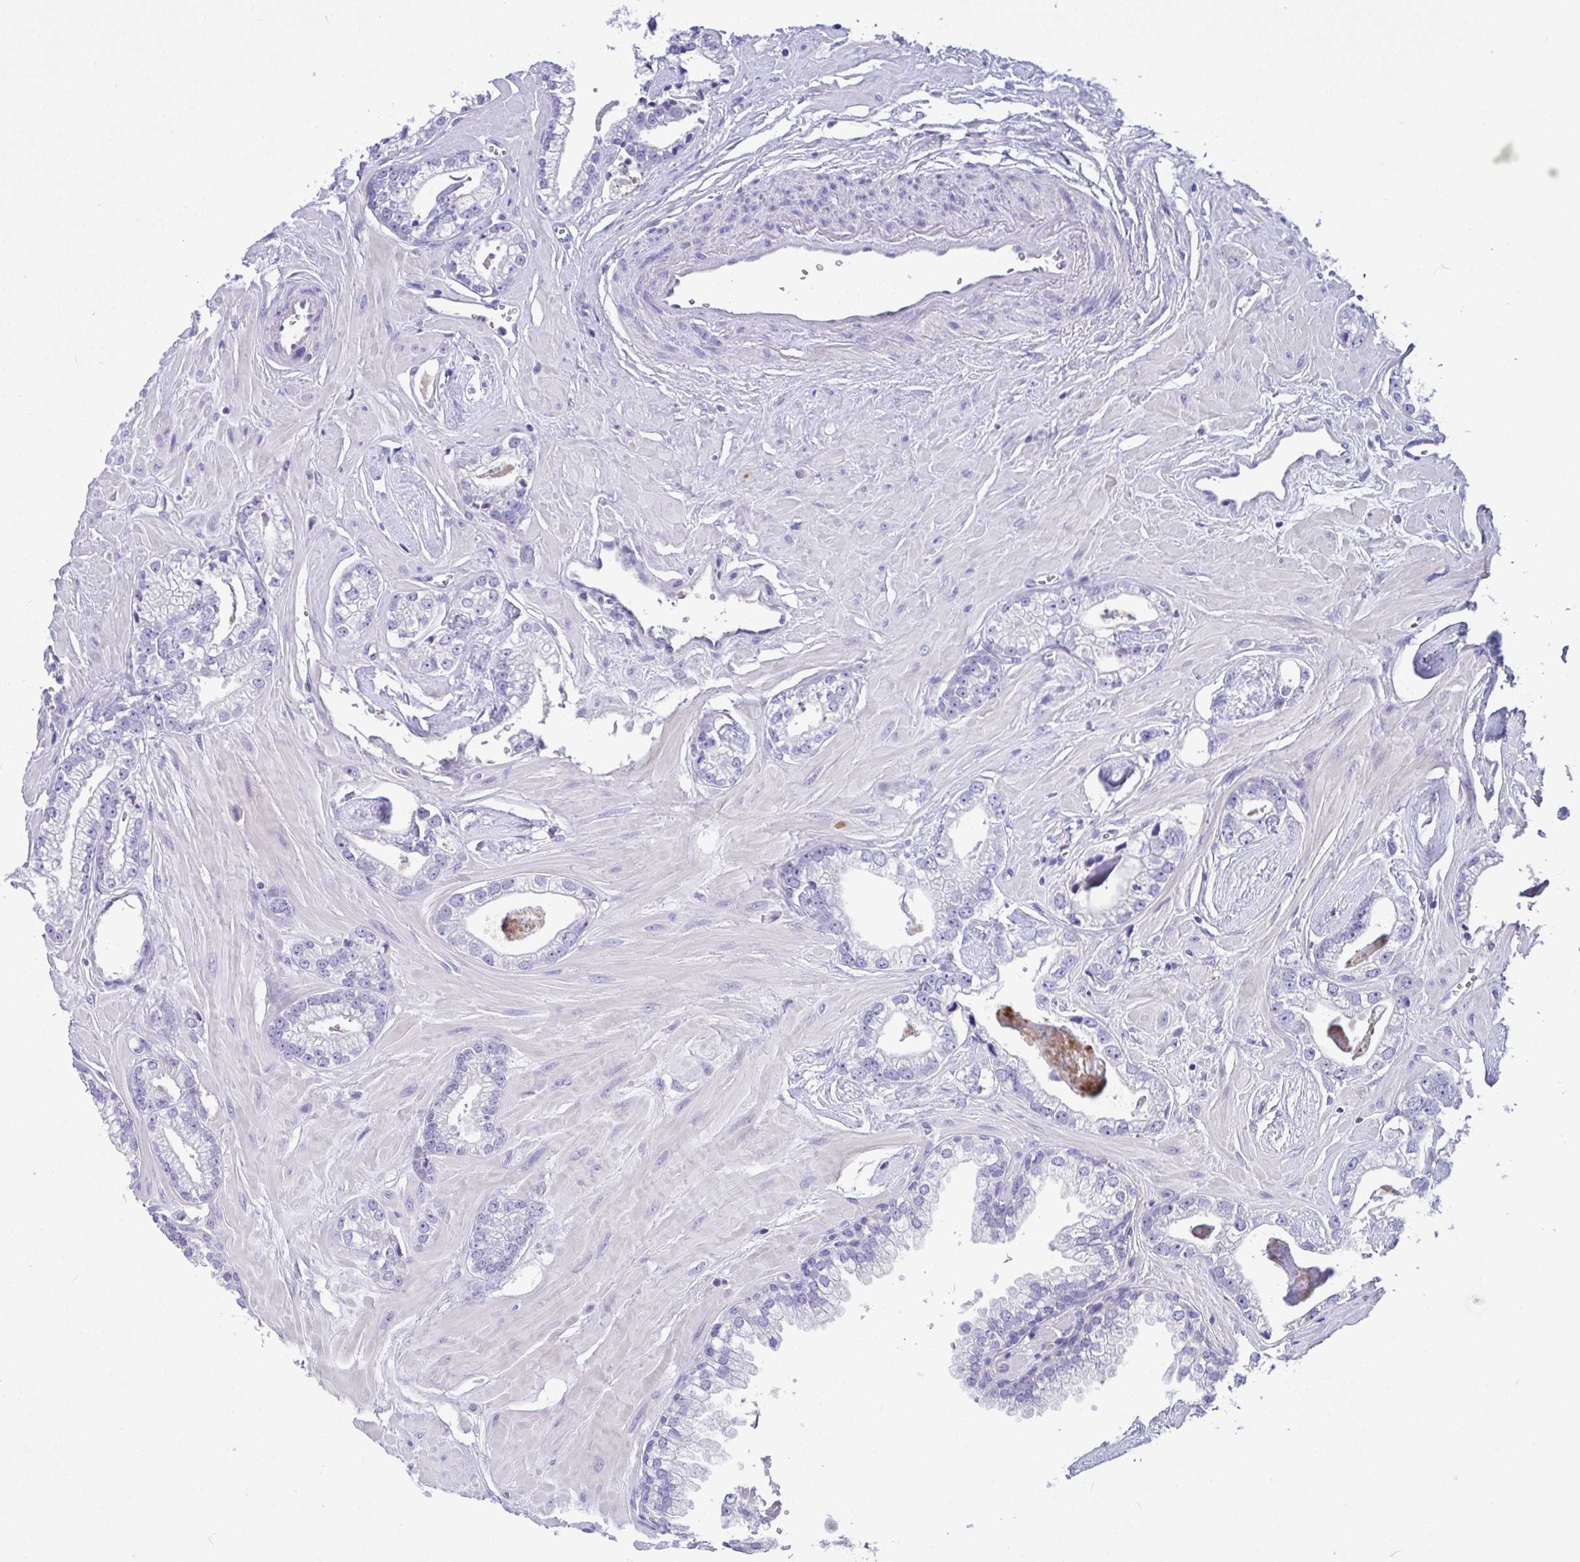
{"staining": {"intensity": "negative", "quantity": "none", "location": "none"}, "tissue": "prostate cancer", "cell_type": "Tumor cells", "image_type": "cancer", "snomed": [{"axis": "morphology", "description": "Adenocarcinoma, Low grade"}, {"axis": "topography", "description": "Prostate"}], "caption": "DAB immunohistochemical staining of adenocarcinoma (low-grade) (prostate) exhibits no significant positivity in tumor cells.", "gene": "CA10", "patient": {"sex": "male", "age": 60}}